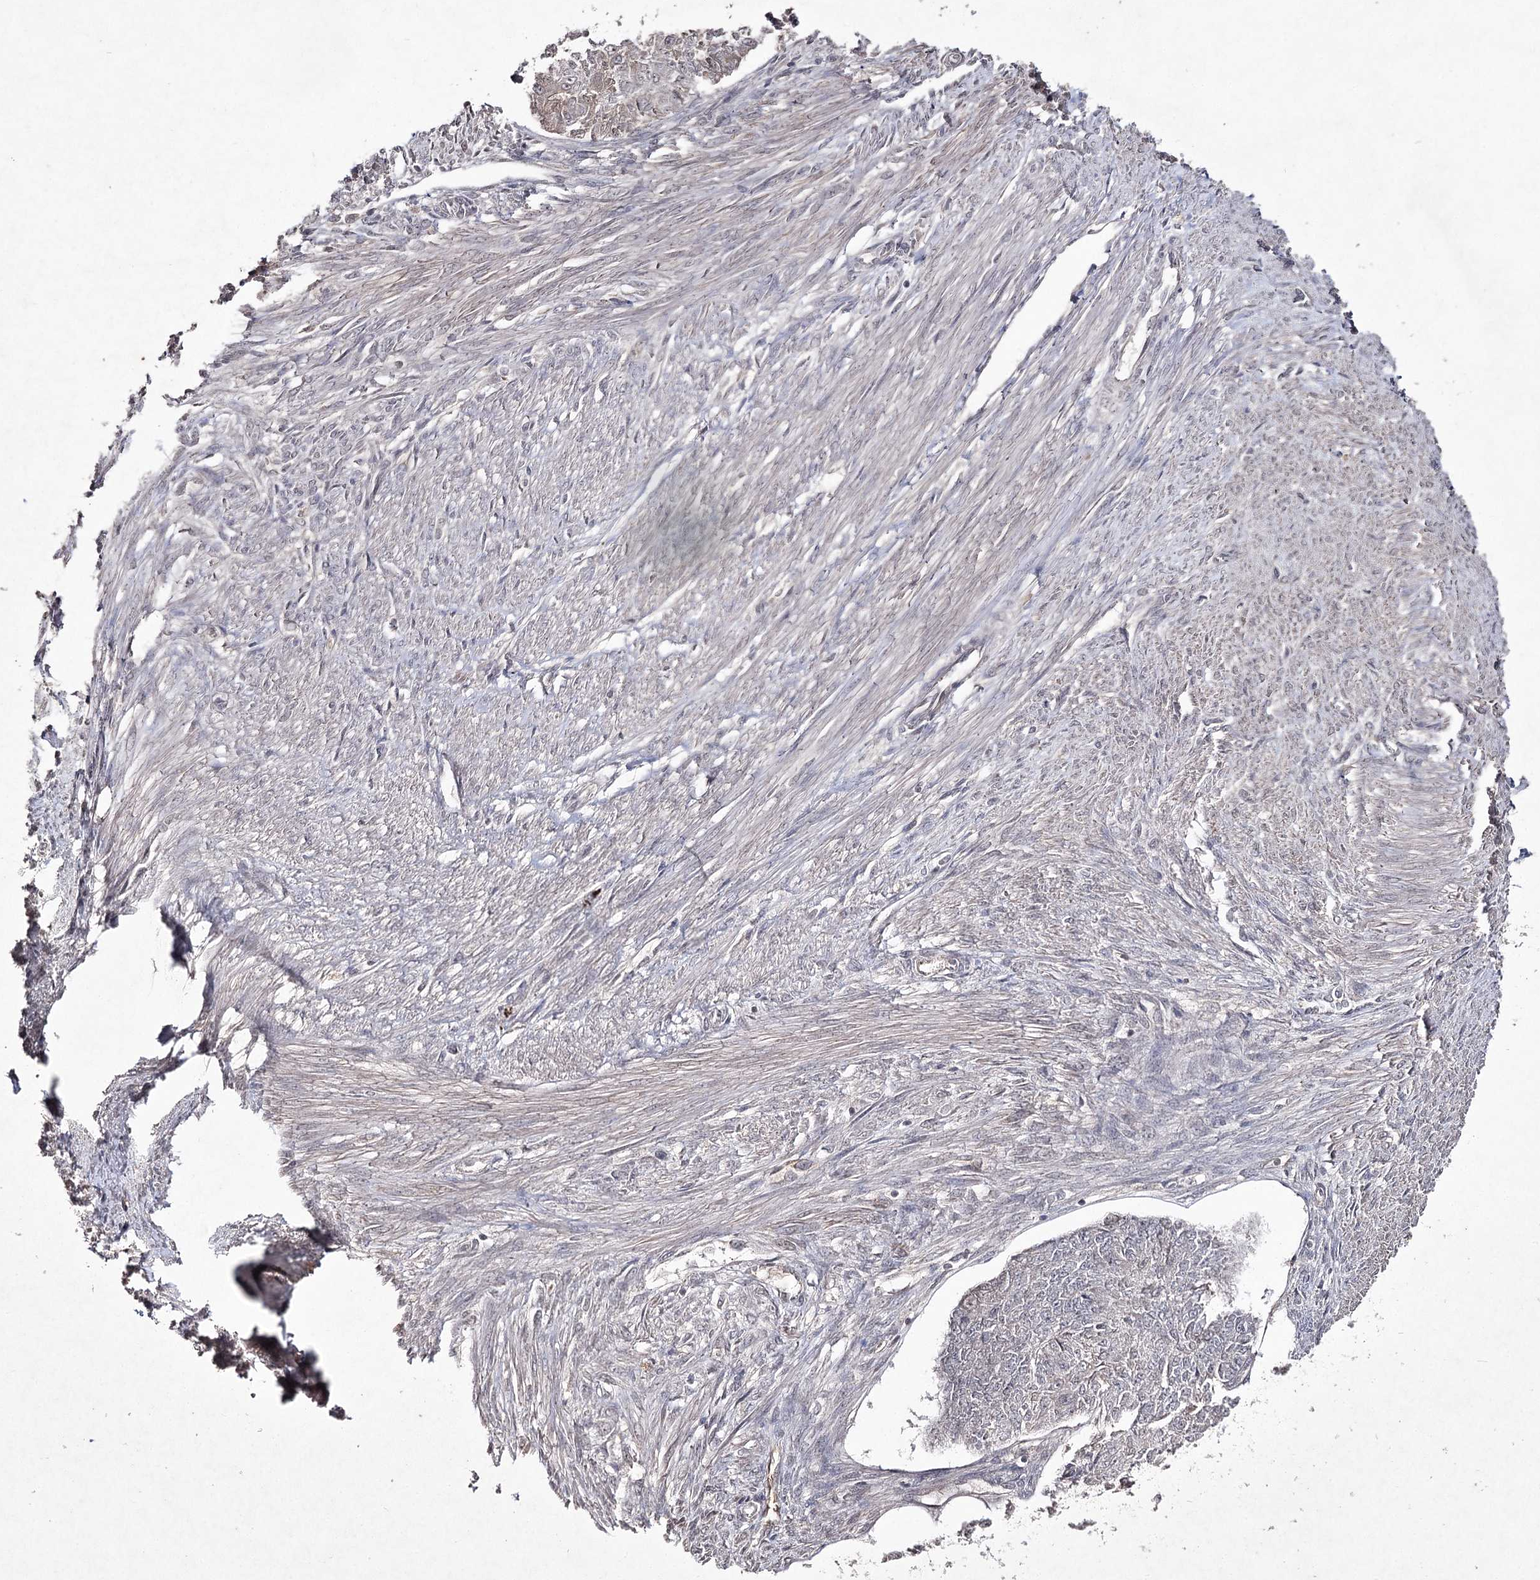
{"staining": {"intensity": "negative", "quantity": "none", "location": "none"}, "tissue": "endometrial cancer", "cell_type": "Tumor cells", "image_type": "cancer", "snomed": [{"axis": "morphology", "description": "Adenocarcinoma, NOS"}, {"axis": "topography", "description": "Endometrium"}], "caption": "High power microscopy micrograph of an immunohistochemistry (IHC) photomicrograph of endometrial adenocarcinoma, revealing no significant staining in tumor cells.", "gene": "SYNGR3", "patient": {"sex": "female", "age": 32}}